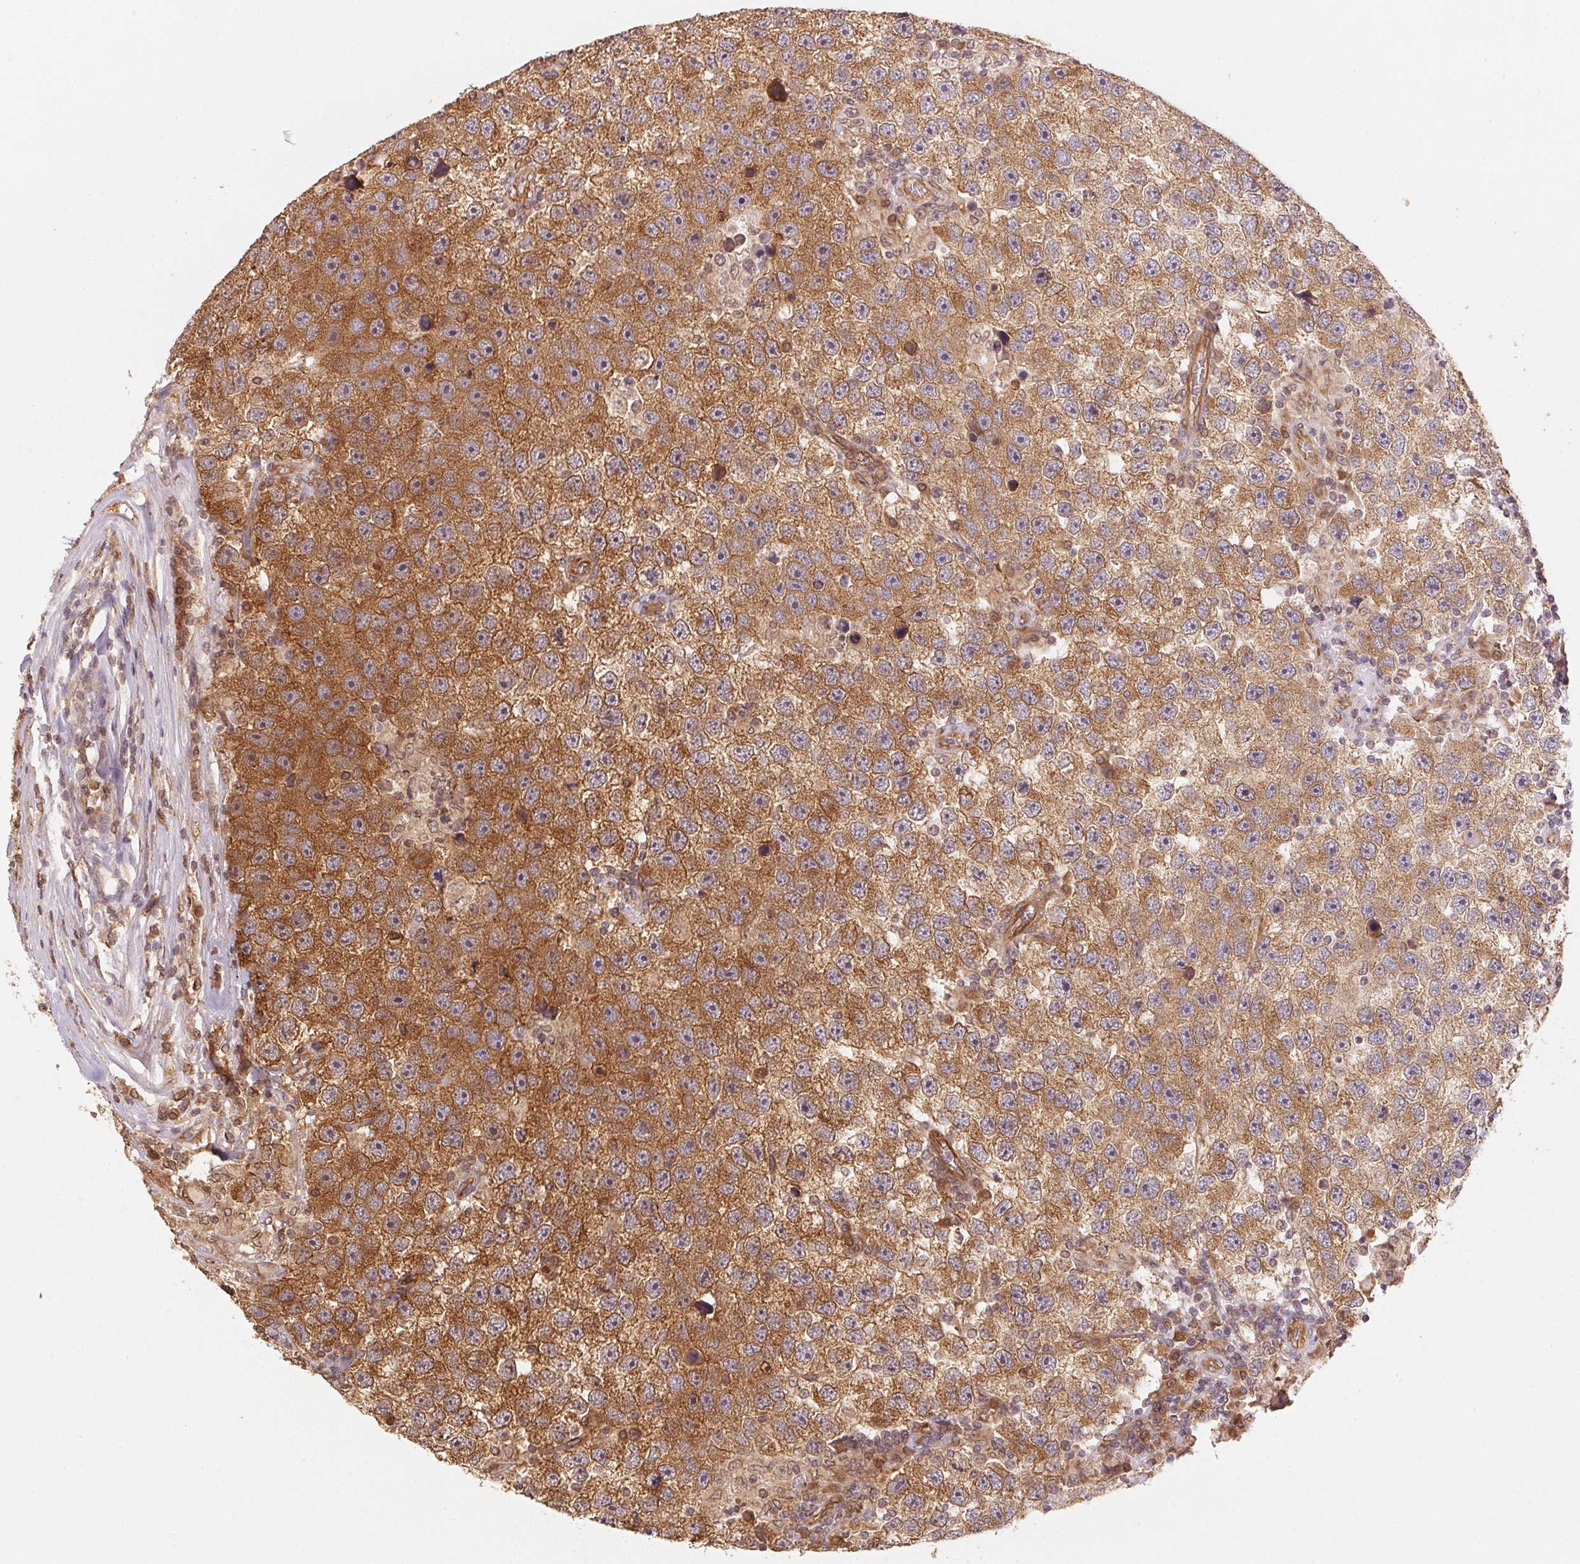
{"staining": {"intensity": "moderate", "quantity": ">75%", "location": "cytoplasmic/membranous"}, "tissue": "testis cancer", "cell_type": "Tumor cells", "image_type": "cancer", "snomed": [{"axis": "morphology", "description": "Seminoma, NOS"}, {"axis": "topography", "description": "Testis"}], "caption": "Immunohistochemical staining of human testis cancer reveals medium levels of moderate cytoplasmic/membranous positivity in approximately >75% of tumor cells.", "gene": "STRN4", "patient": {"sex": "male", "age": 26}}